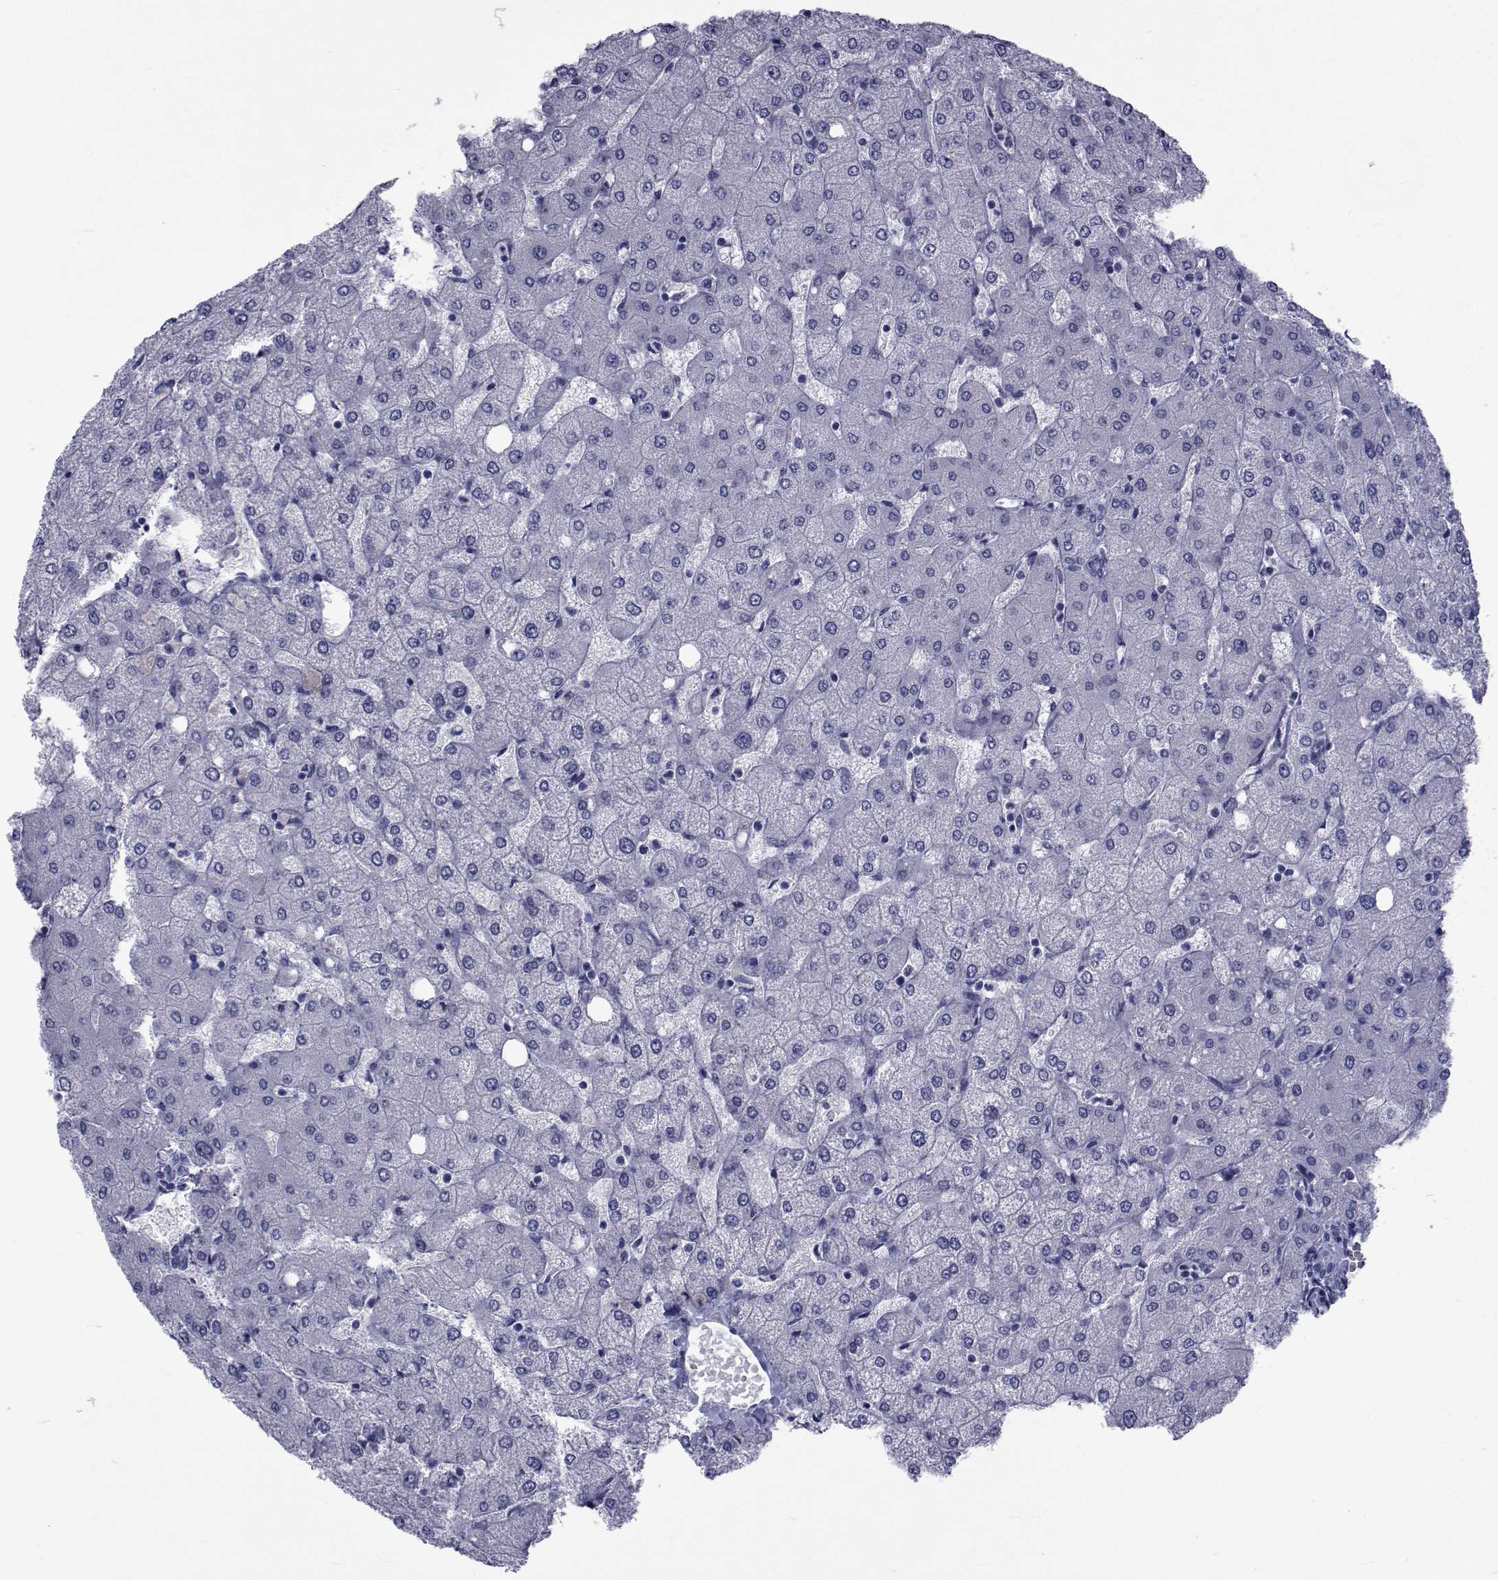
{"staining": {"intensity": "negative", "quantity": "none", "location": "none"}, "tissue": "liver", "cell_type": "Cholangiocytes", "image_type": "normal", "snomed": [{"axis": "morphology", "description": "Normal tissue, NOS"}, {"axis": "topography", "description": "Liver"}], "caption": "Cholangiocytes are negative for brown protein staining in normal liver. (Stains: DAB immunohistochemistry with hematoxylin counter stain, Microscopy: brightfield microscopy at high magnification).", "gene": "GKAP1", "patient": {"sex": "female", "age": 54}}